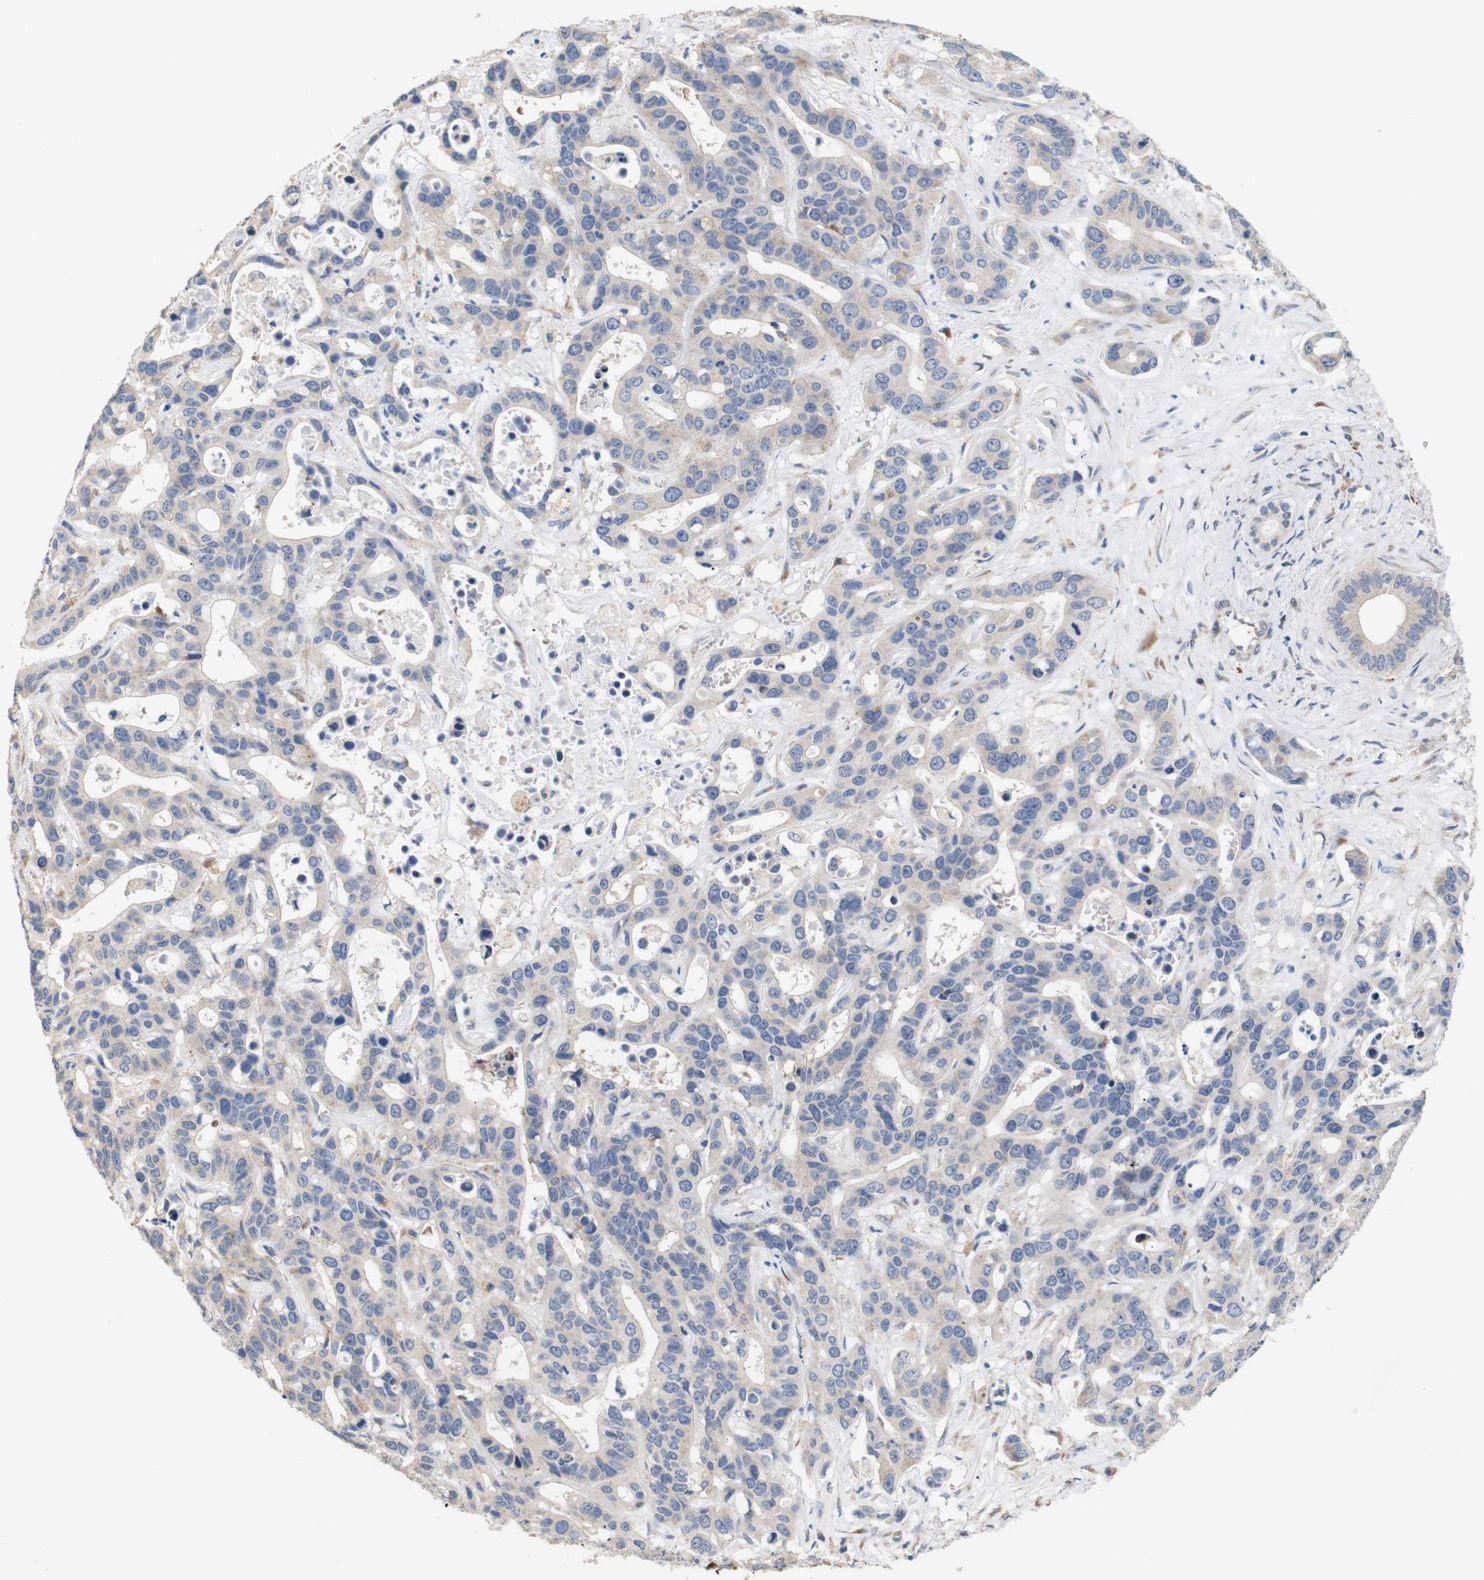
{"staining": {"intensity": "weak", "quantity": ">75%", "location": "cytoplasmic/membranous"}, "tissue": "liver cancer", "cell_type": "Tumor cells", "image_type": "cancer", "snomed": [{"axis": "morphology", "description": "Cholangiocarcinoma"}, {"axis": "topography", "description": "Liver"}], "caption": "Tumor cells show weak cytoplasmic/membranous positivity in about >75% of cells in liver cancer. (Stains: DAB in brown, nuclei in blue, Microscopy: brightfield microscopy at high magnification).", "gene": "TRIM5", "patient": {"sex": "female", "age": 65}}